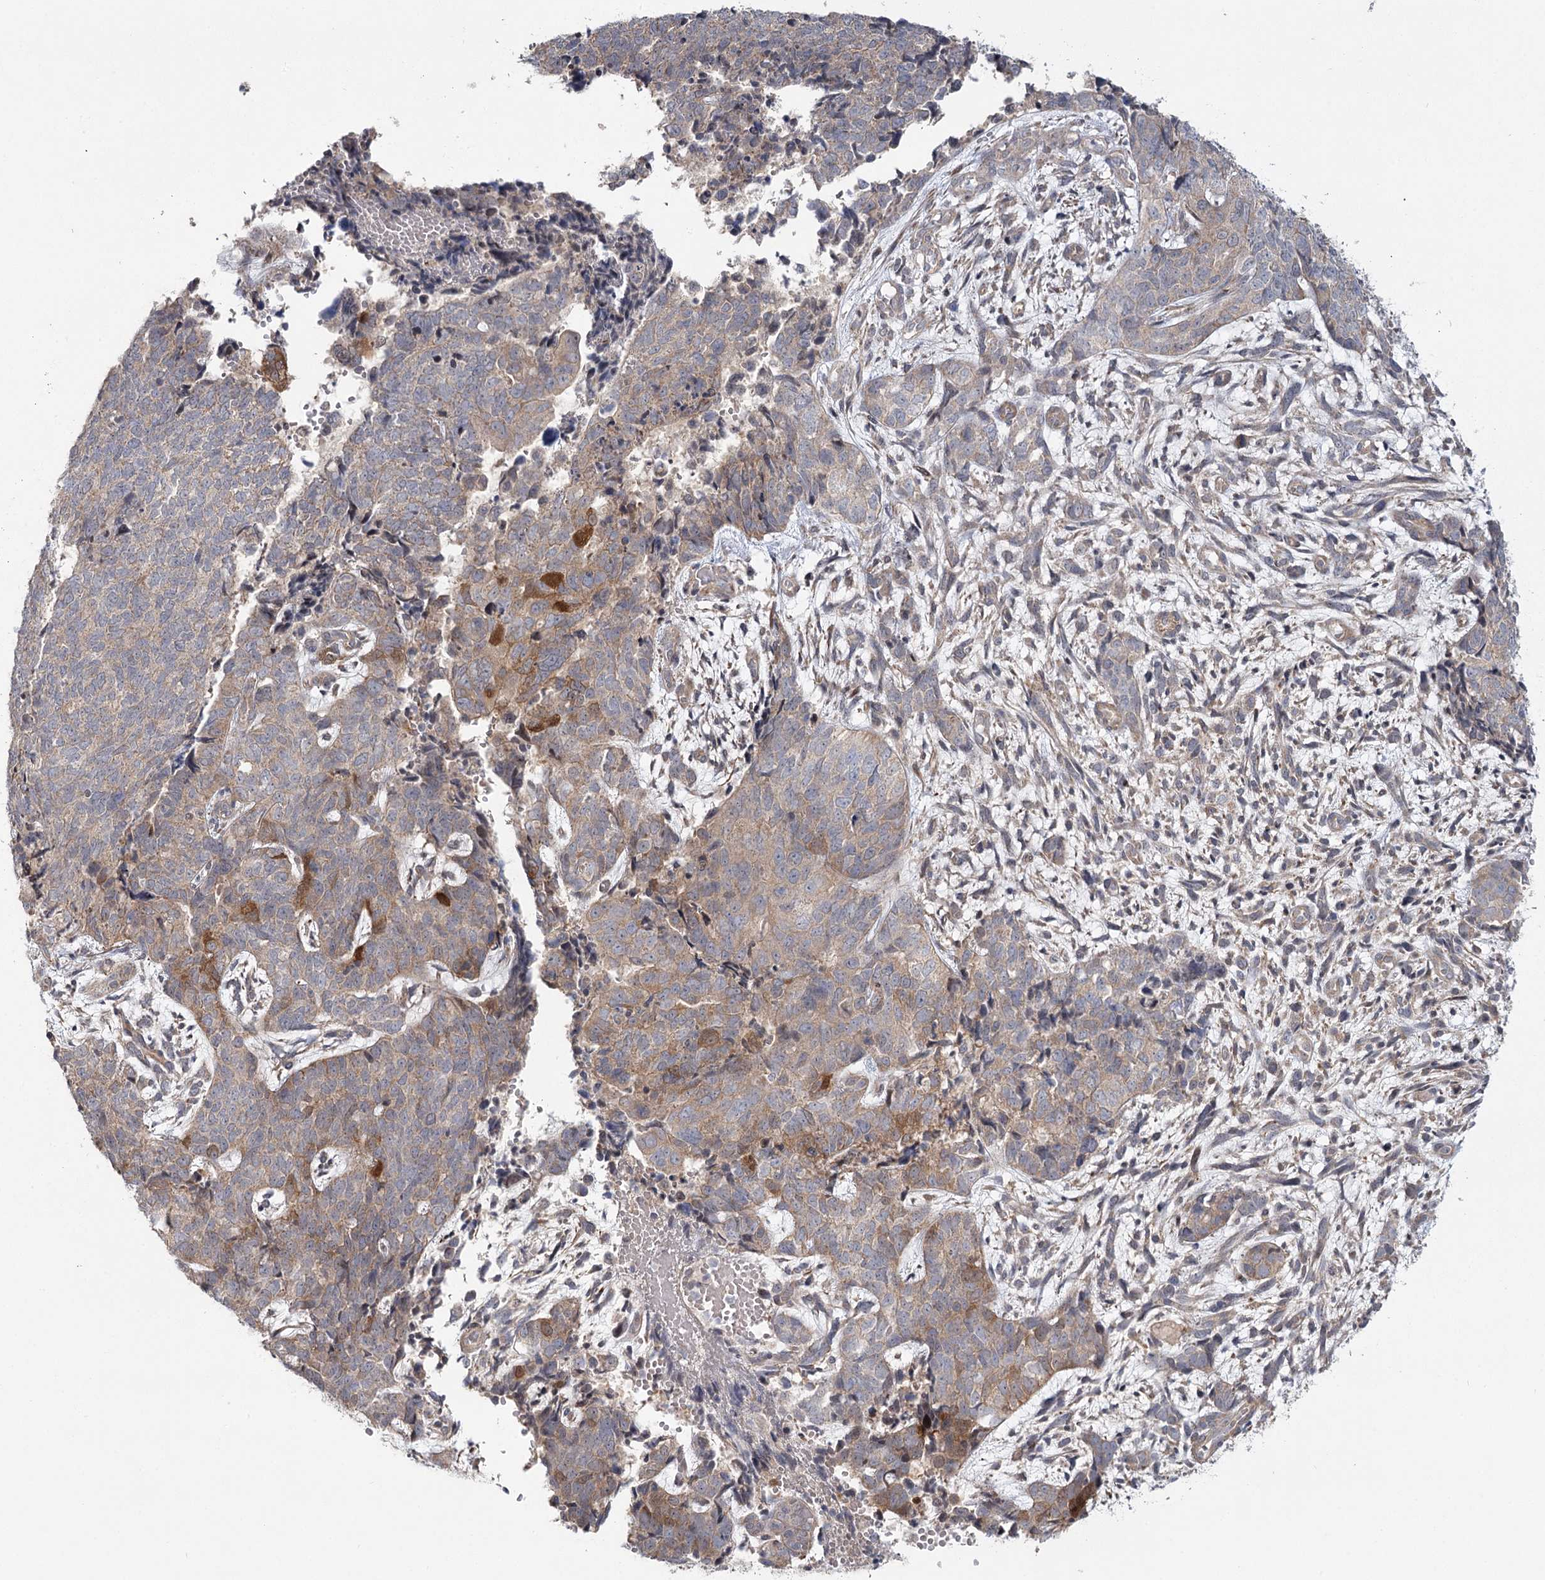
{"staining": {"intensity": "moderate", "quantity": "<25%", "location": "cytoplasmic/membranous"}, "tissue": "cervical cancer", "cell_type": "Tumor cells", "image_type": "cancer", "snomed": [{"axis": "morphology", "description": "Squamous cell carcinoma, NOS"}, {"axis": "topography", "description": "Cervix"}], "caption": "The micrograph reveals a brown stain indicating the presence of a protein in the cytoplasmic/membranous of tumor cells in cervical cancer (squamous cell carcinoma). (IHC, brightfield microscopy, high magnification).", "gene": "TBC1D9B", "patient": {"sex": "female", "age": 63}}